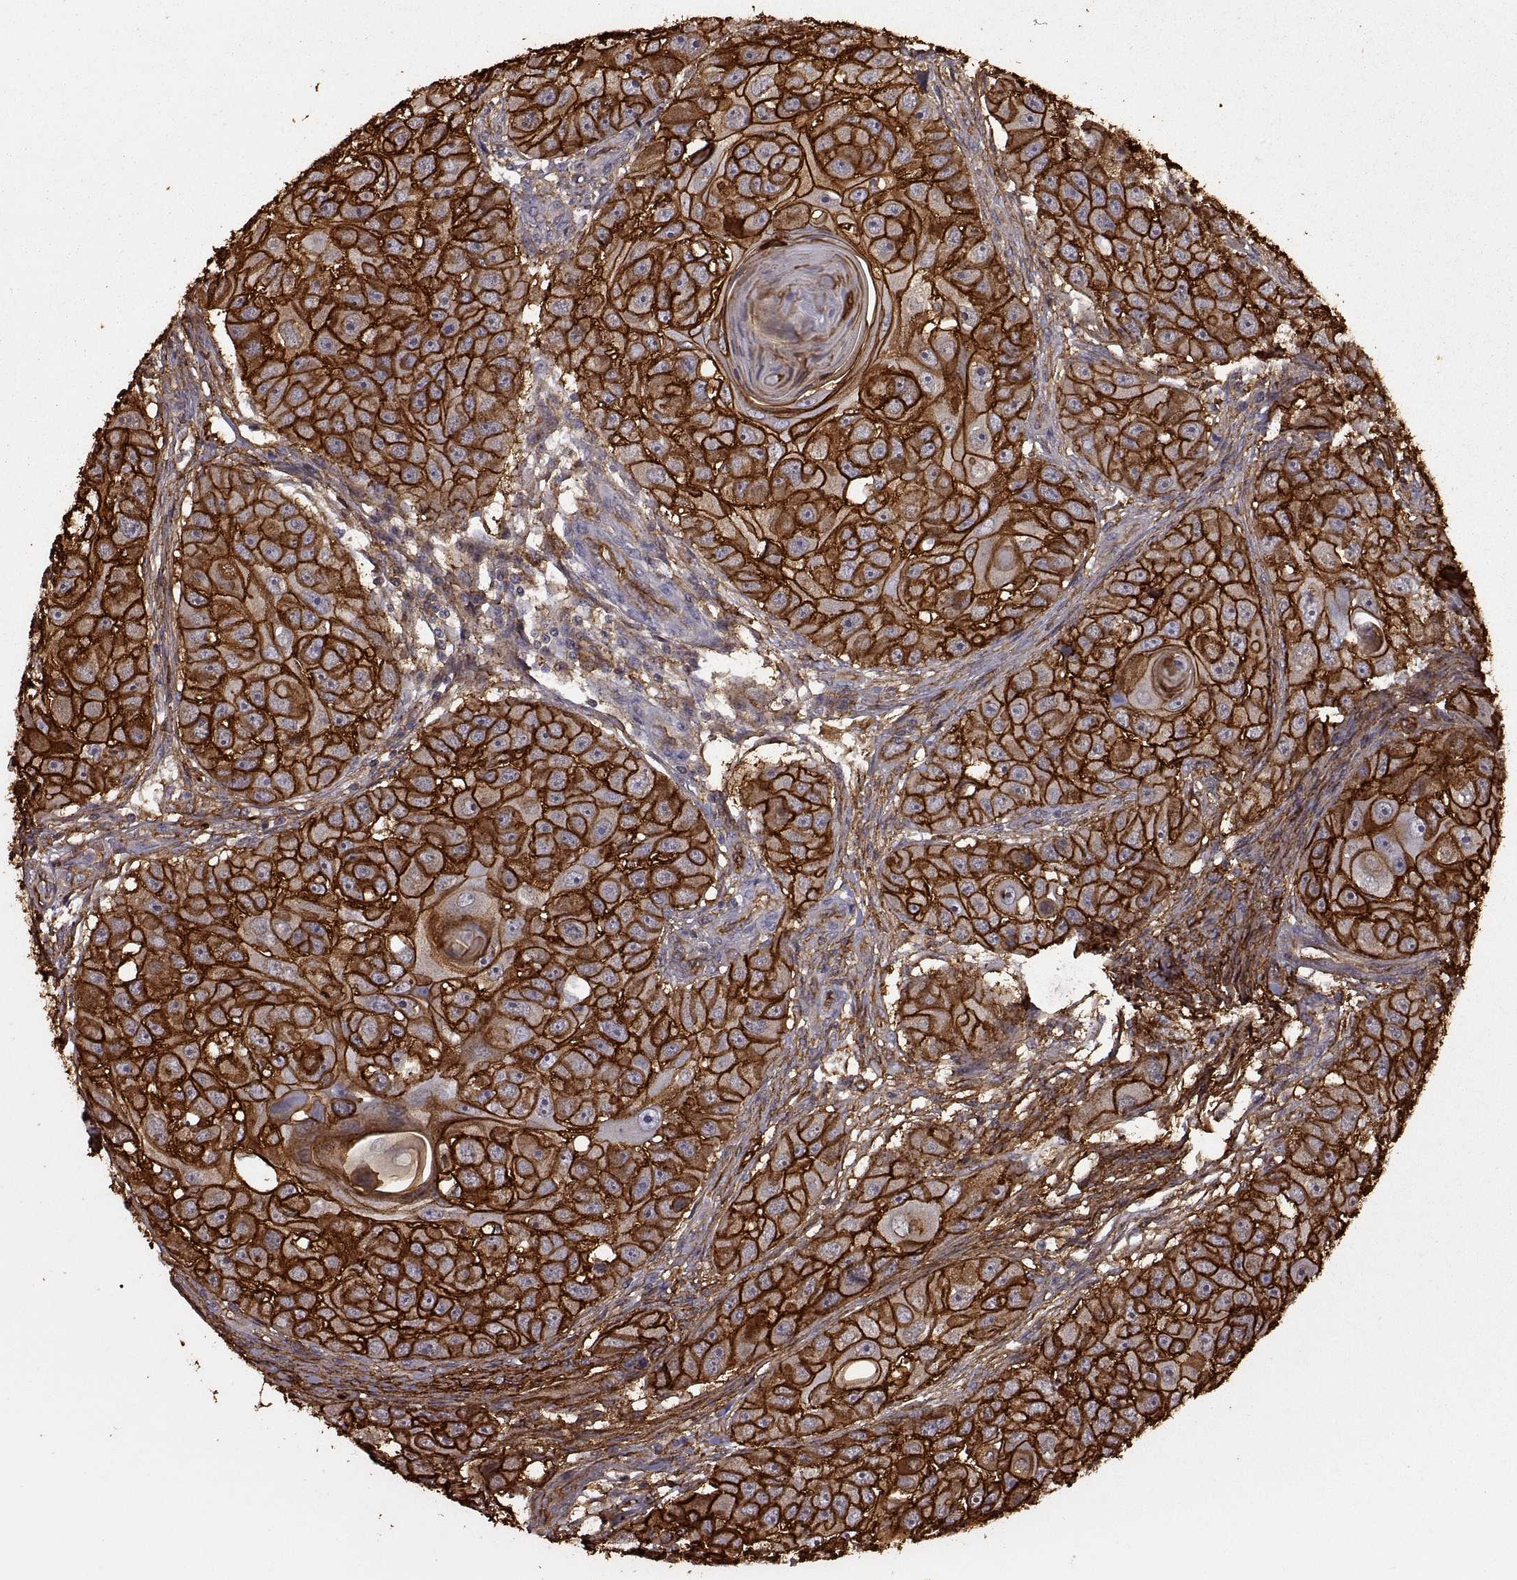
{"staining": {"intensity": "strong", "quantity": ">75%", "location": "cytoplasmic/membranous"}, "tissue": "head and neck cancer", "cell_type": "Tumor cells", "image_type": "cancer", "snomed": [{"axis": "morphology", "description": "Squamous cell carcinoma, NOS"}, {"axis": "topography", "description": "Head-Neck"}], "caption": "About >75% of tumor cells in squamous cell carcinoma (head and neck) show strong cytoplasmic/membranous protein expression as visualized by brown immunohistochemical staining.", "gene": "S100A10", "patient": {"sex": "male", "age": 51}}